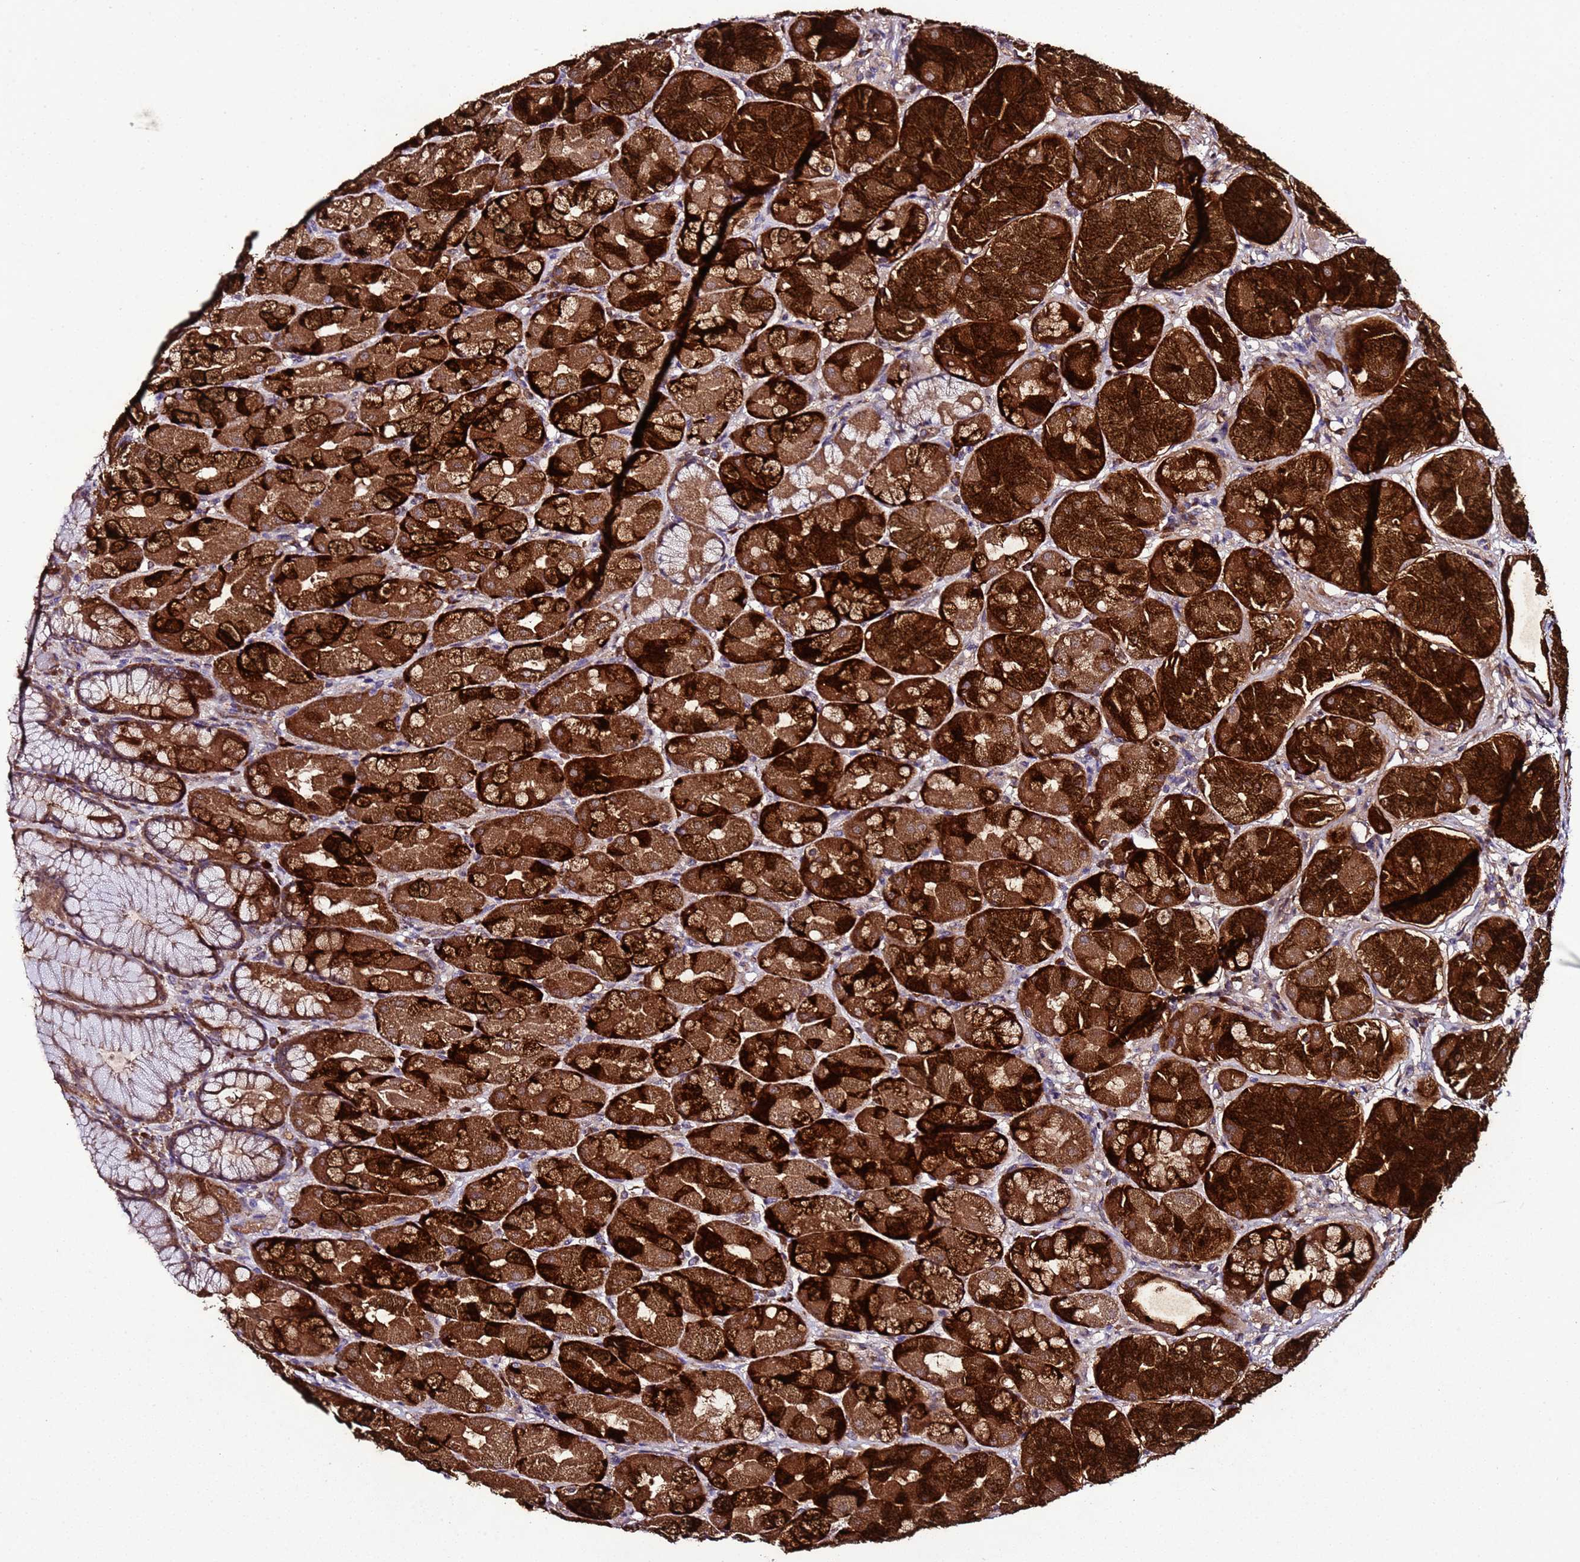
{"staining": {"intensity": "strong", "quantity": ">75%", "location": "cytoplasmic/membranous"}, "tissue": "stomach", "cell_type": "Glandular cells", "image_type": "normal", "snomed": [{"axis": "morphology", "description": "Normal tissue, NOS"}, {"axis": "topography", "description": "Stomach"}], "caption": "High-magnification brightfield microscopy of benign stomach stained with DAB (3,3'-diaminobenzidine) (brown) and counterstained with hematoxylin (blue). glandular cells exhibit strong cytoplasmic/membranous staining is seen in approximately>75% of cells.", "gene": "HSPBAP1", "patient": {"sex": "male", "age": 57}}